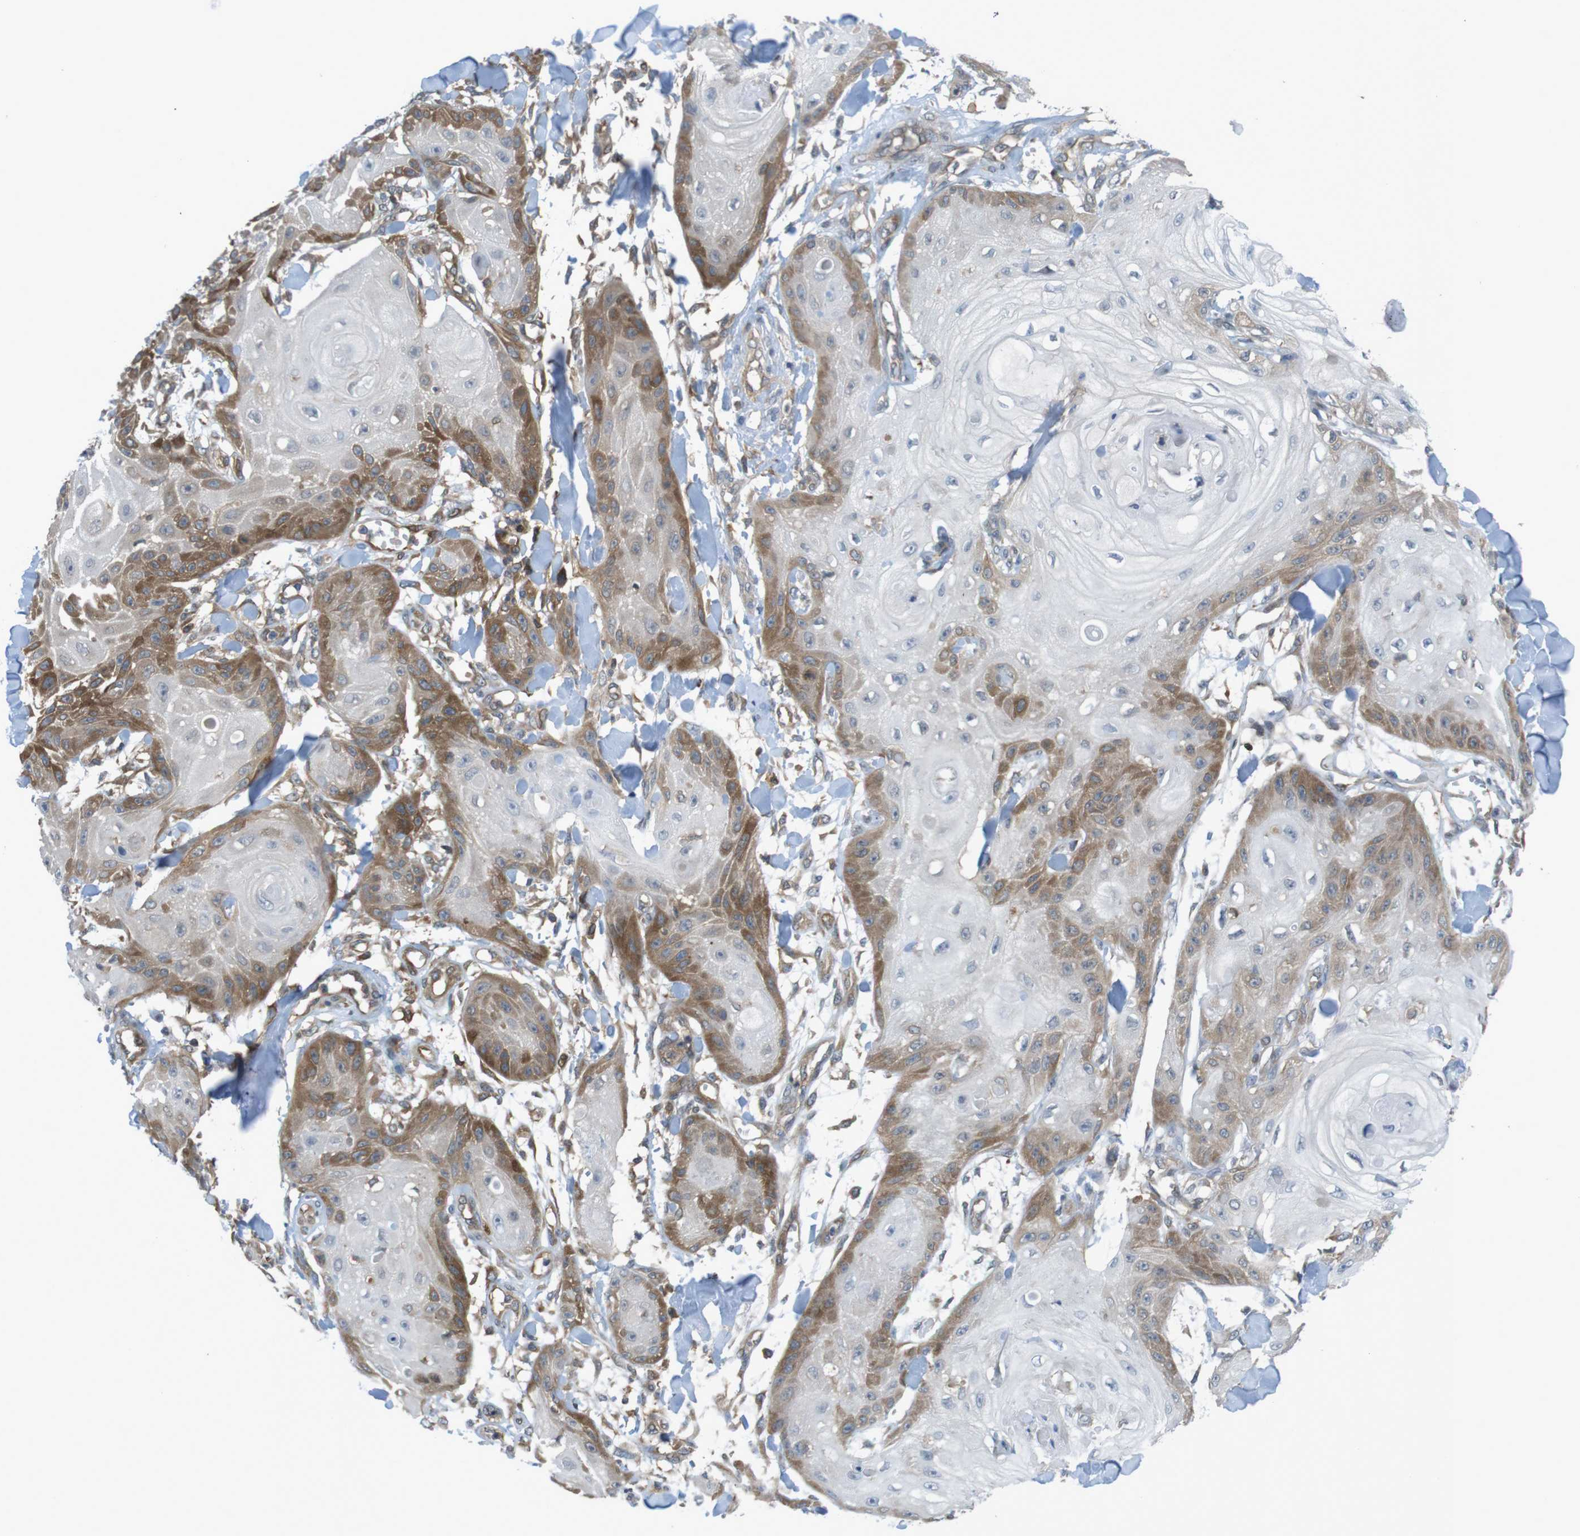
{"staining": {"intensity": "moderate", "quantity": ">75%", "location": "cytoplasmic/membranous"}, "tissue": "skin cancer", "cell_type": "Tumor cells", "image_type": "cancer", "snomed": [{"axis": "morphology", "description": "Squamous cell carcinoma, NOS"}, {"axis": "topography", "description": "Skin"}], "caption": "The photomicrograph reveals immunohistochemical staining of skin cancer (squamous cell carcinoma). There is moderate cytoplasmic/membranous staining is identified in about >75% of tumor cells.", "gene": "MTHFD1", "patient": {"sex": "male", "age": 74}}